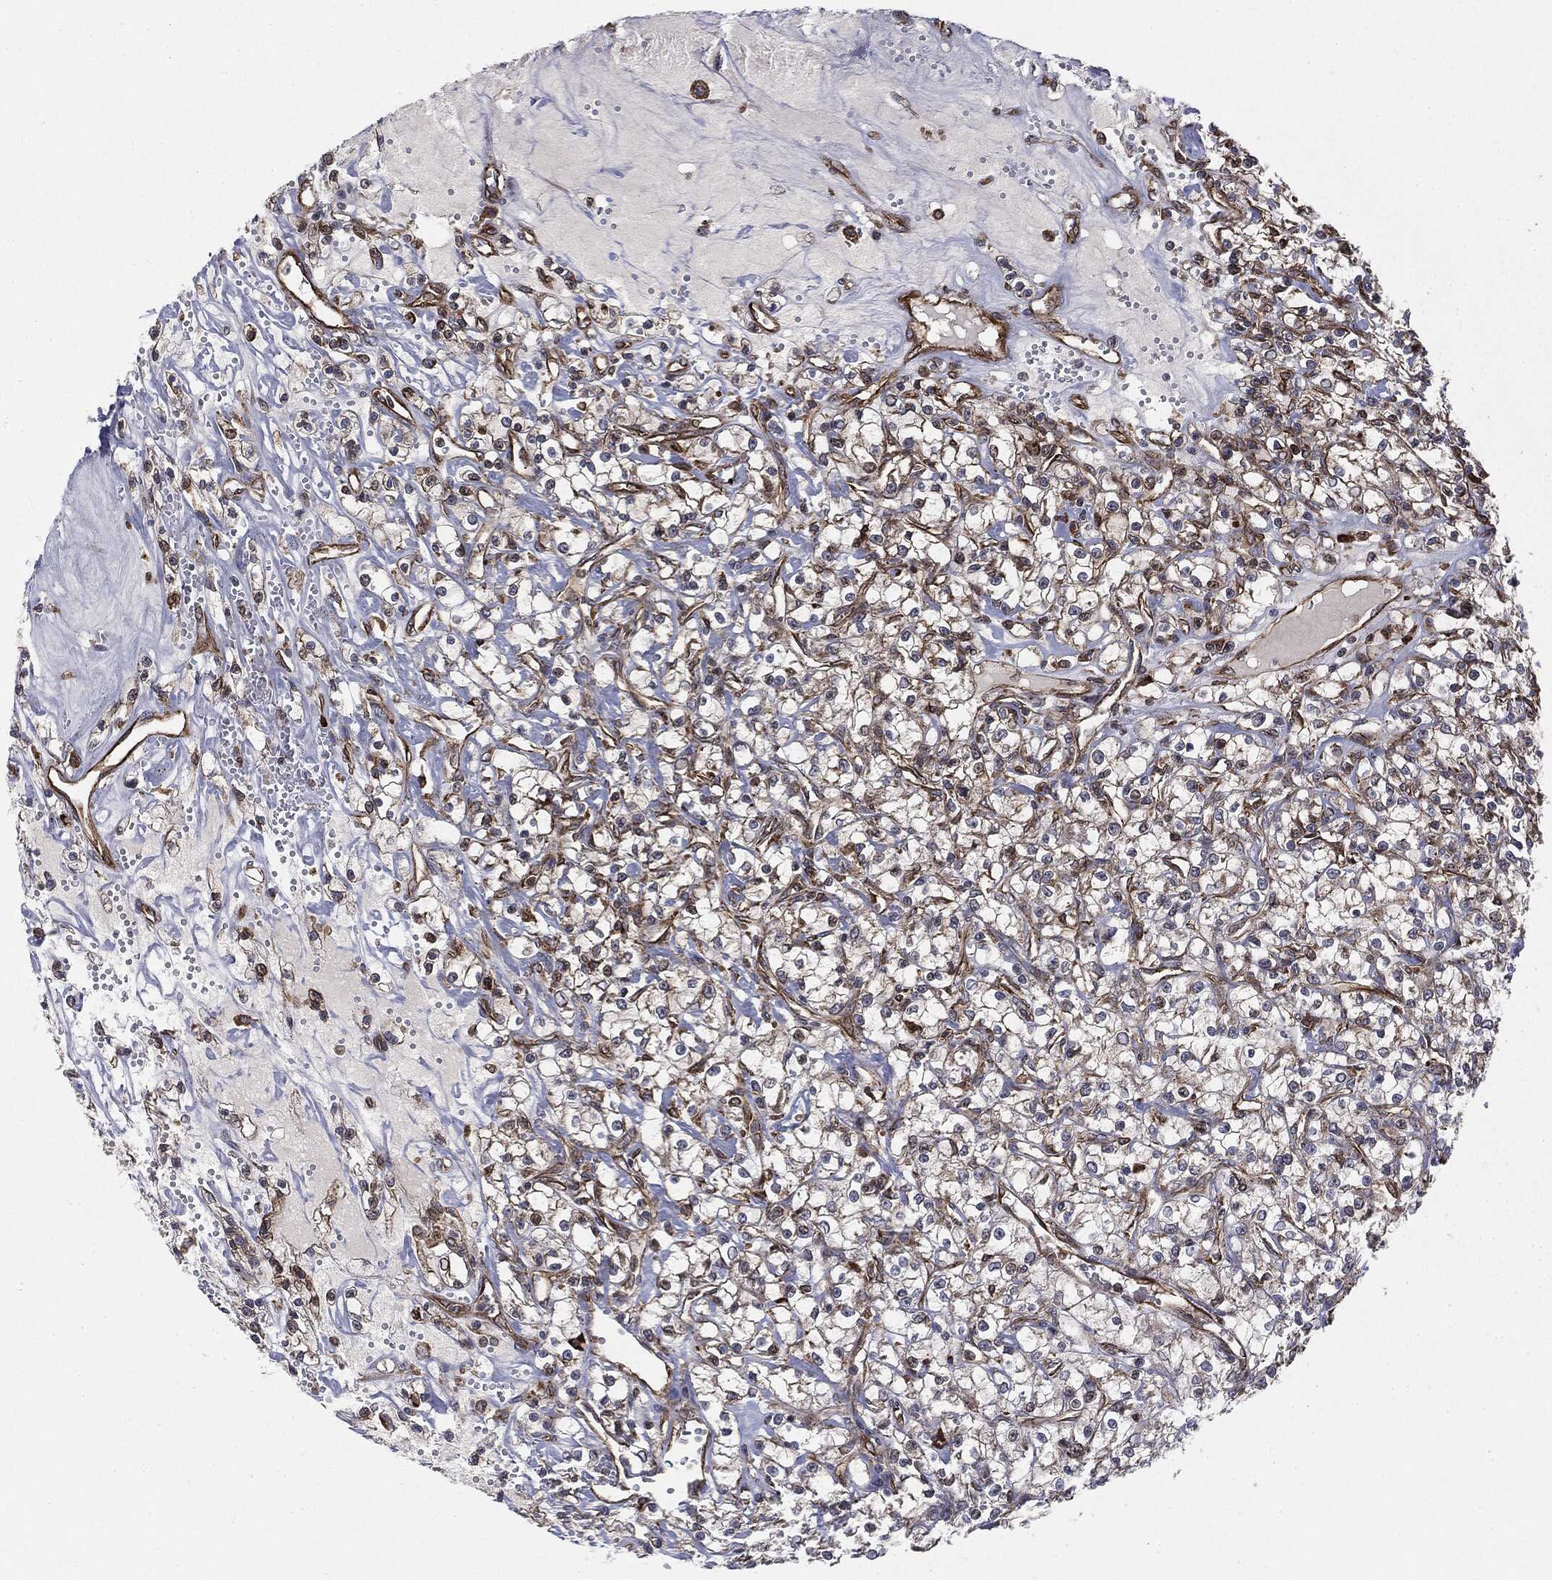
{"staining": {"intensity": "moderate", "quantity": ">75%", "location": "cytoplasmic/membranous"}, "tissue": "renal cancer", "cell_type": "Tumor cells", "image_type": "cancer", "snomed": [{"axis": "morphology", "description": "Adenocarcinoma, NOS"}, {"axis": "topography", "description": "Kidney"}], "caption": "This photomicrograph displays IHC staining of human renal cancer, with medium moderate cytoplasmic/membranous expression in approximately >75% of tumor cells.", "gene": "CYLD", "patient": {"sex": "female", "age": 59}}